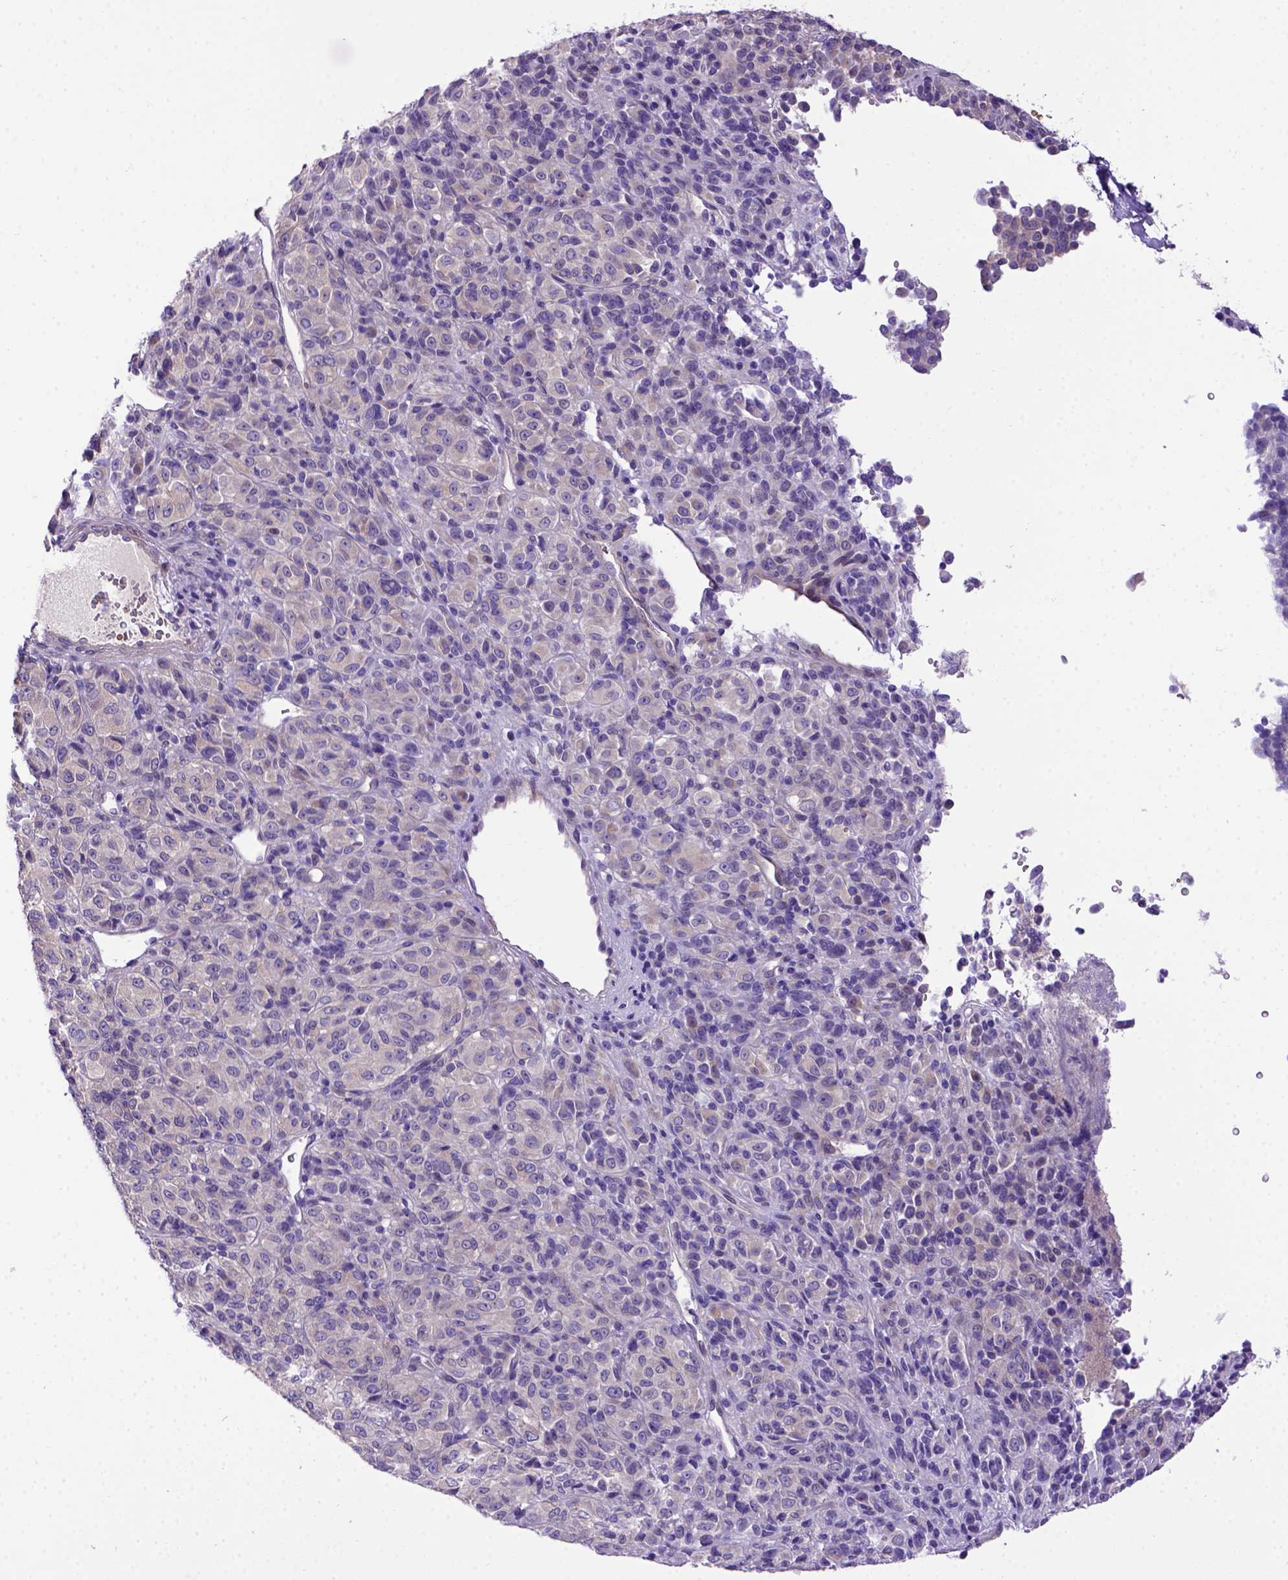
{"staining": {"intensity": "negative", "quantity": "none", "location": "none"}, "tissue": "melanoma", "cell_type": "Tumor cells", "image_type": "cancer", "snomed": [{"axis": "morphology", "description": "Malignant melanoma, Metastatic site"}, {"axis": "topography", "description": "Brain"}], "caption": "Immunohistochemical staining of human melanoma demonstrates no significant staining in tumor cells. (DAB immunohistochemistry, high magnification).", "gene": "ADAM12", "patient": {"sex": "female", "age": 56}}